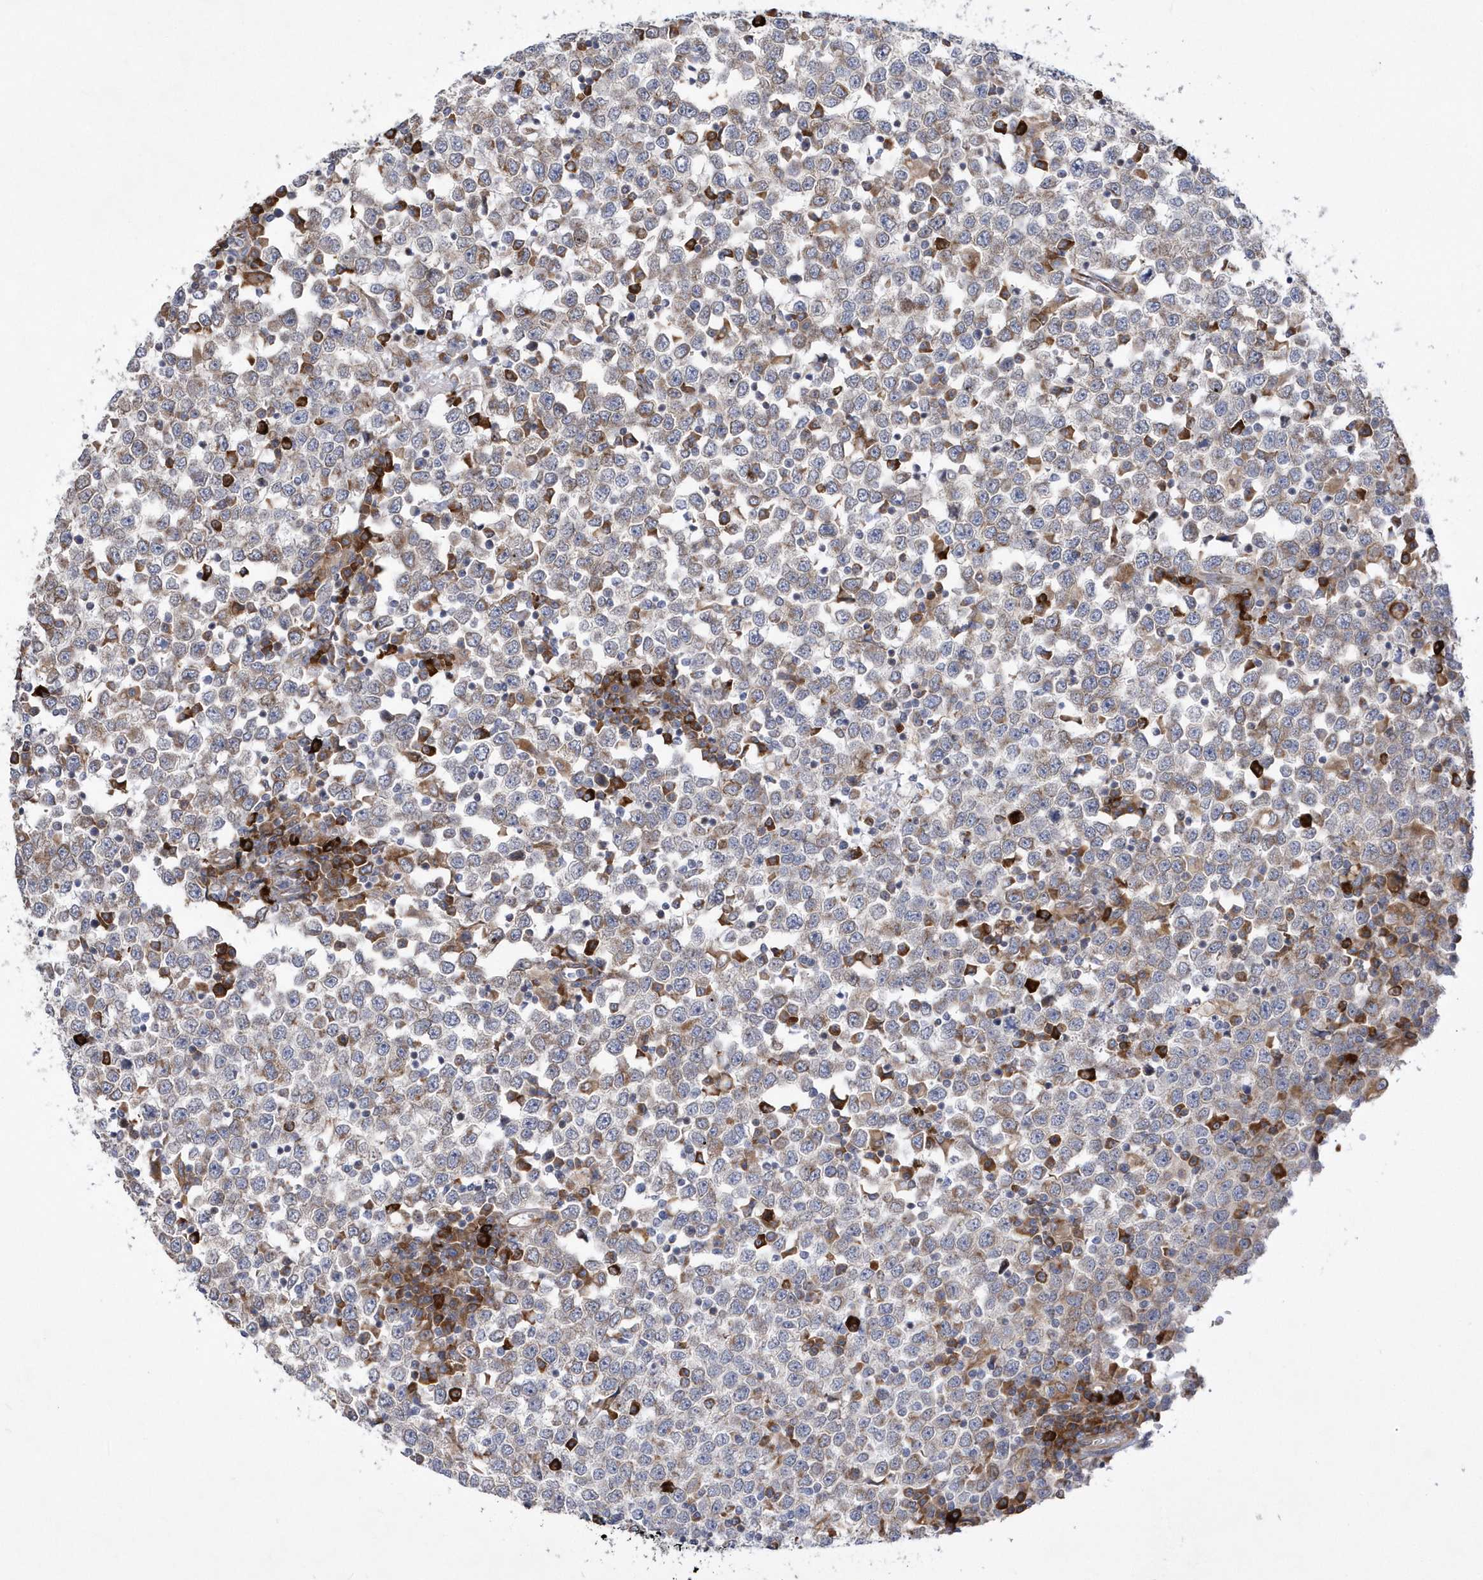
{"staining": {"intensity": "moderate", "quantity": "<25%", "location": "cytoplasmic/membranous"}, "tissue": "testis cancer", "cell_type": "Tumor cells", "image_type": "cancer", "snomed": [{"axis": "morphology", "description": "Seminoma, NOS"}, {"axis": "topography", "description": "Testis"}], "caption": "A photomicrograph of human testis cancer (seminoma) stained for a protein displays moderate cytoplasmic/membranous brown staining in tumor cells.", "gene": "MED31", "patient": {"sex": "male", "age": 65}}